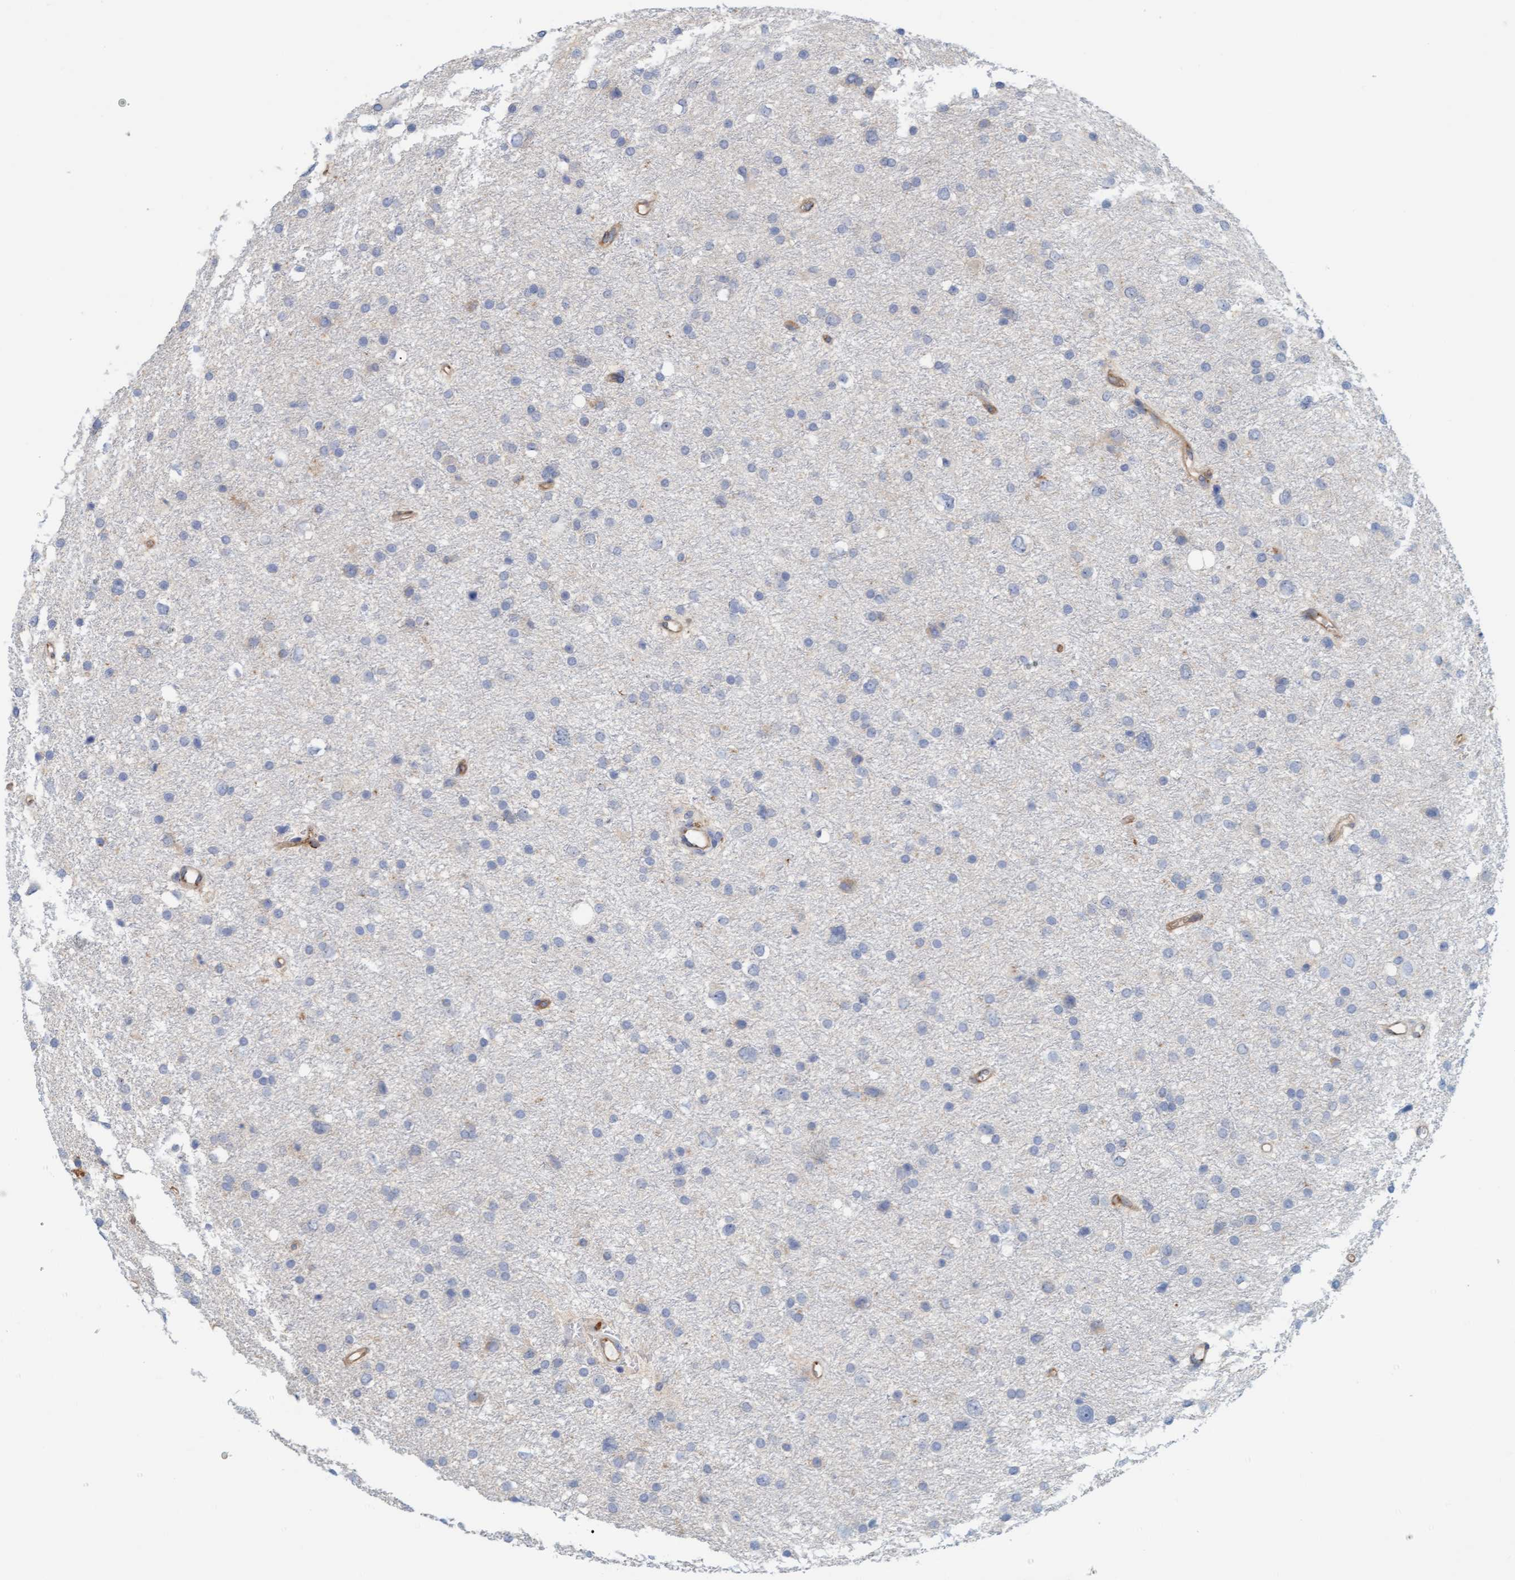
{"staining": {"intensity": "negative", "quantity": "none", "location": "none"}, "tissue": "glioma", "cell_type": "Tumor cells", "image_type": "cancer", "snomed": [{"axis": "morphology", "description": "Glioma, malignant, Low grade"}, {"axis": "topography", "description": "Brain"}], "caption": "IHC photomicrograph of human malignant low-grade glioma stained for a protein (brown), which reveals no positivity in tumor cells.", "gene": "PRKD2", "patient": {"sex": "female", "age": 37}}